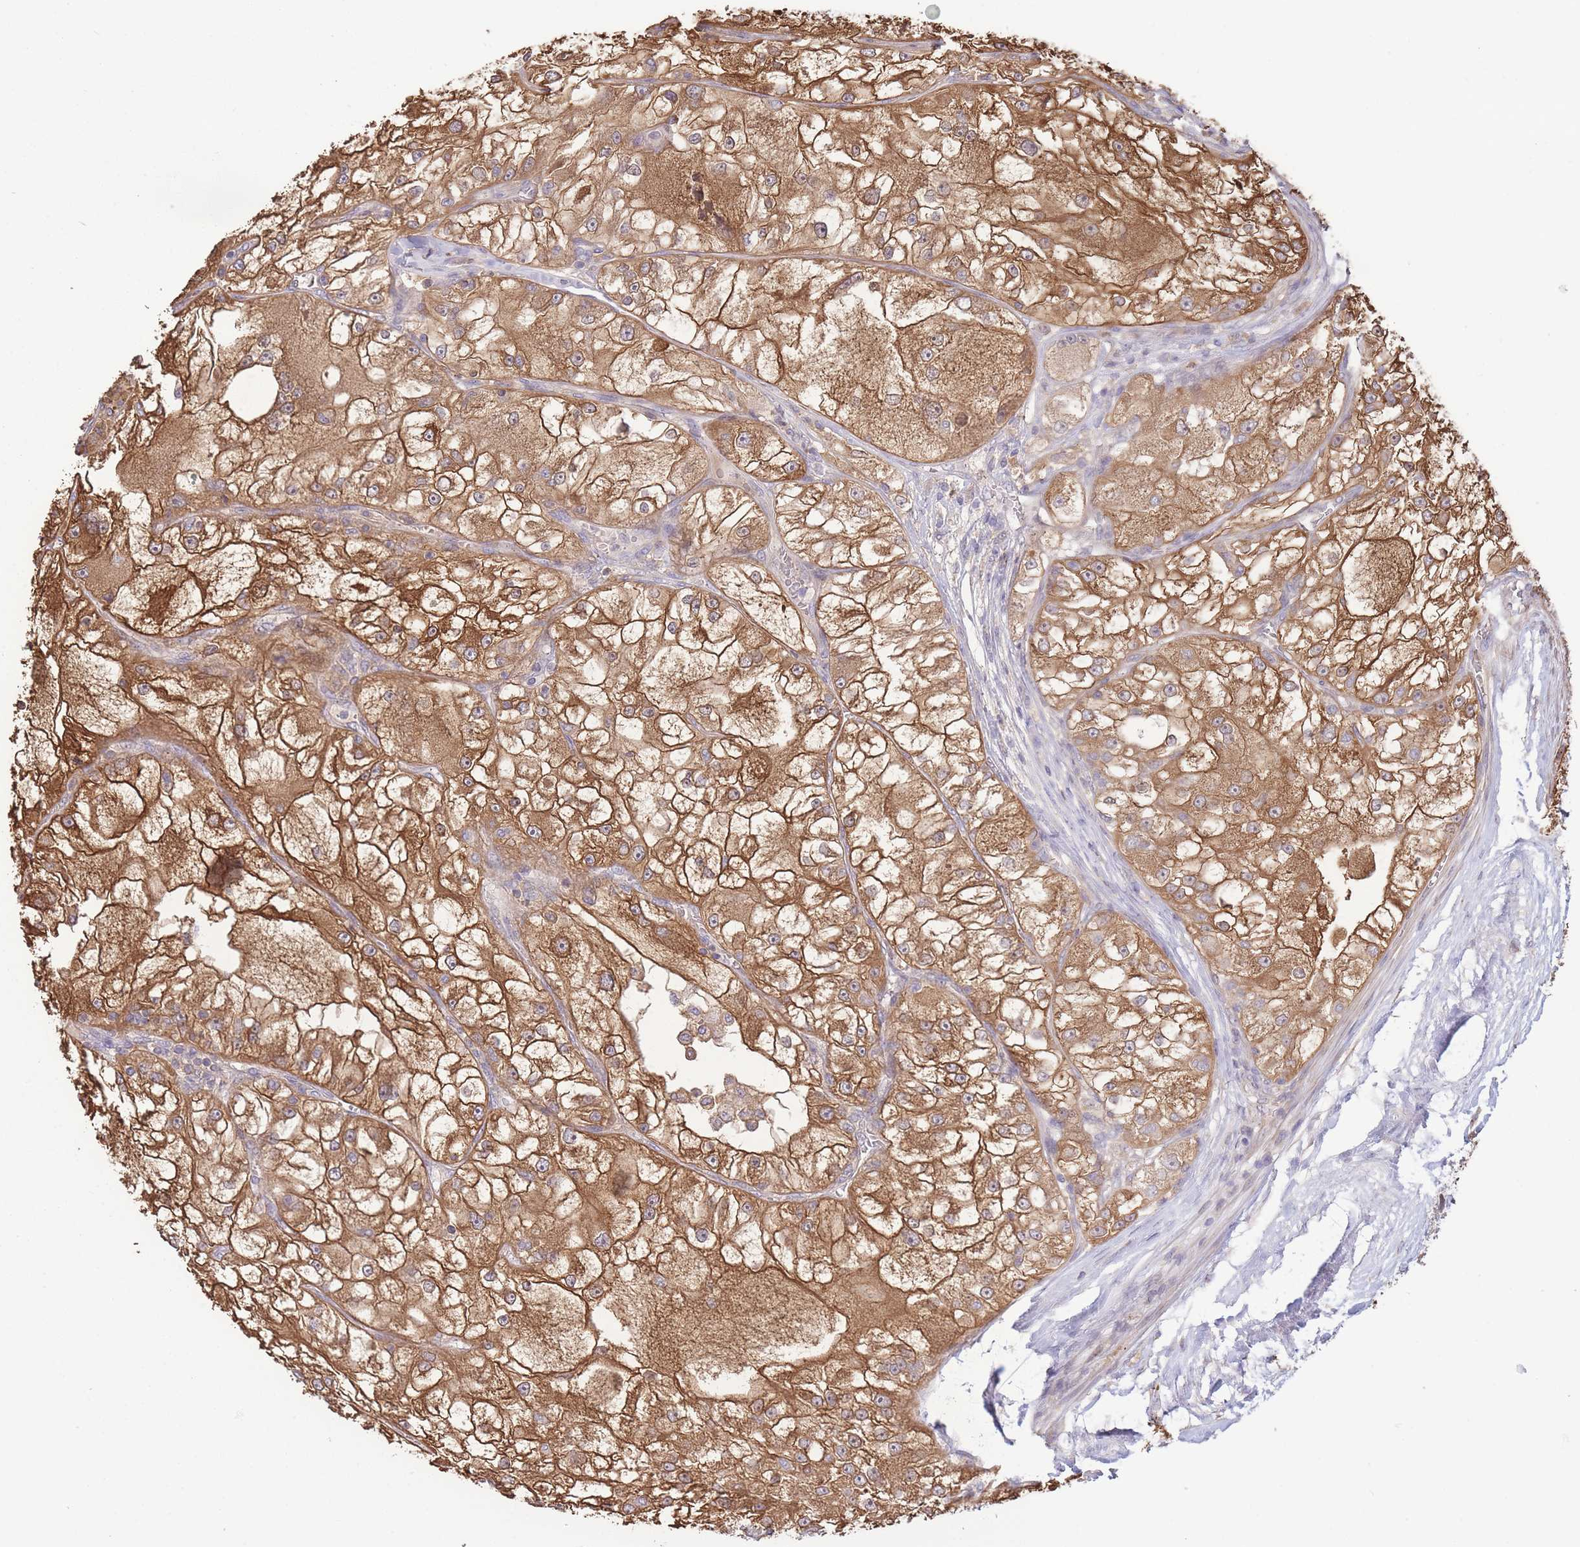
{"staining": {"intensity": "moderate", "quantity": "25%-75%", "location": "cytoplasmic/membranous"}, "tissue": "renal cancer", "cell_type": "Tumor cells", "image_type": "cancer", "snomed": [{"axis": "morphology", "description": "Adenocarcinoma, NOS"}, {"axis": "topography", "description": "Kidney"}], "caption": "Human renal cancer (adenocarcinoma) stained for a protein (brown) shows moderate cytoplasmic/membranous positive staining in about 25%-75% of tumor cells.", "gene": "ZNF304", "patient": {"sex": "female", "age": 72}}